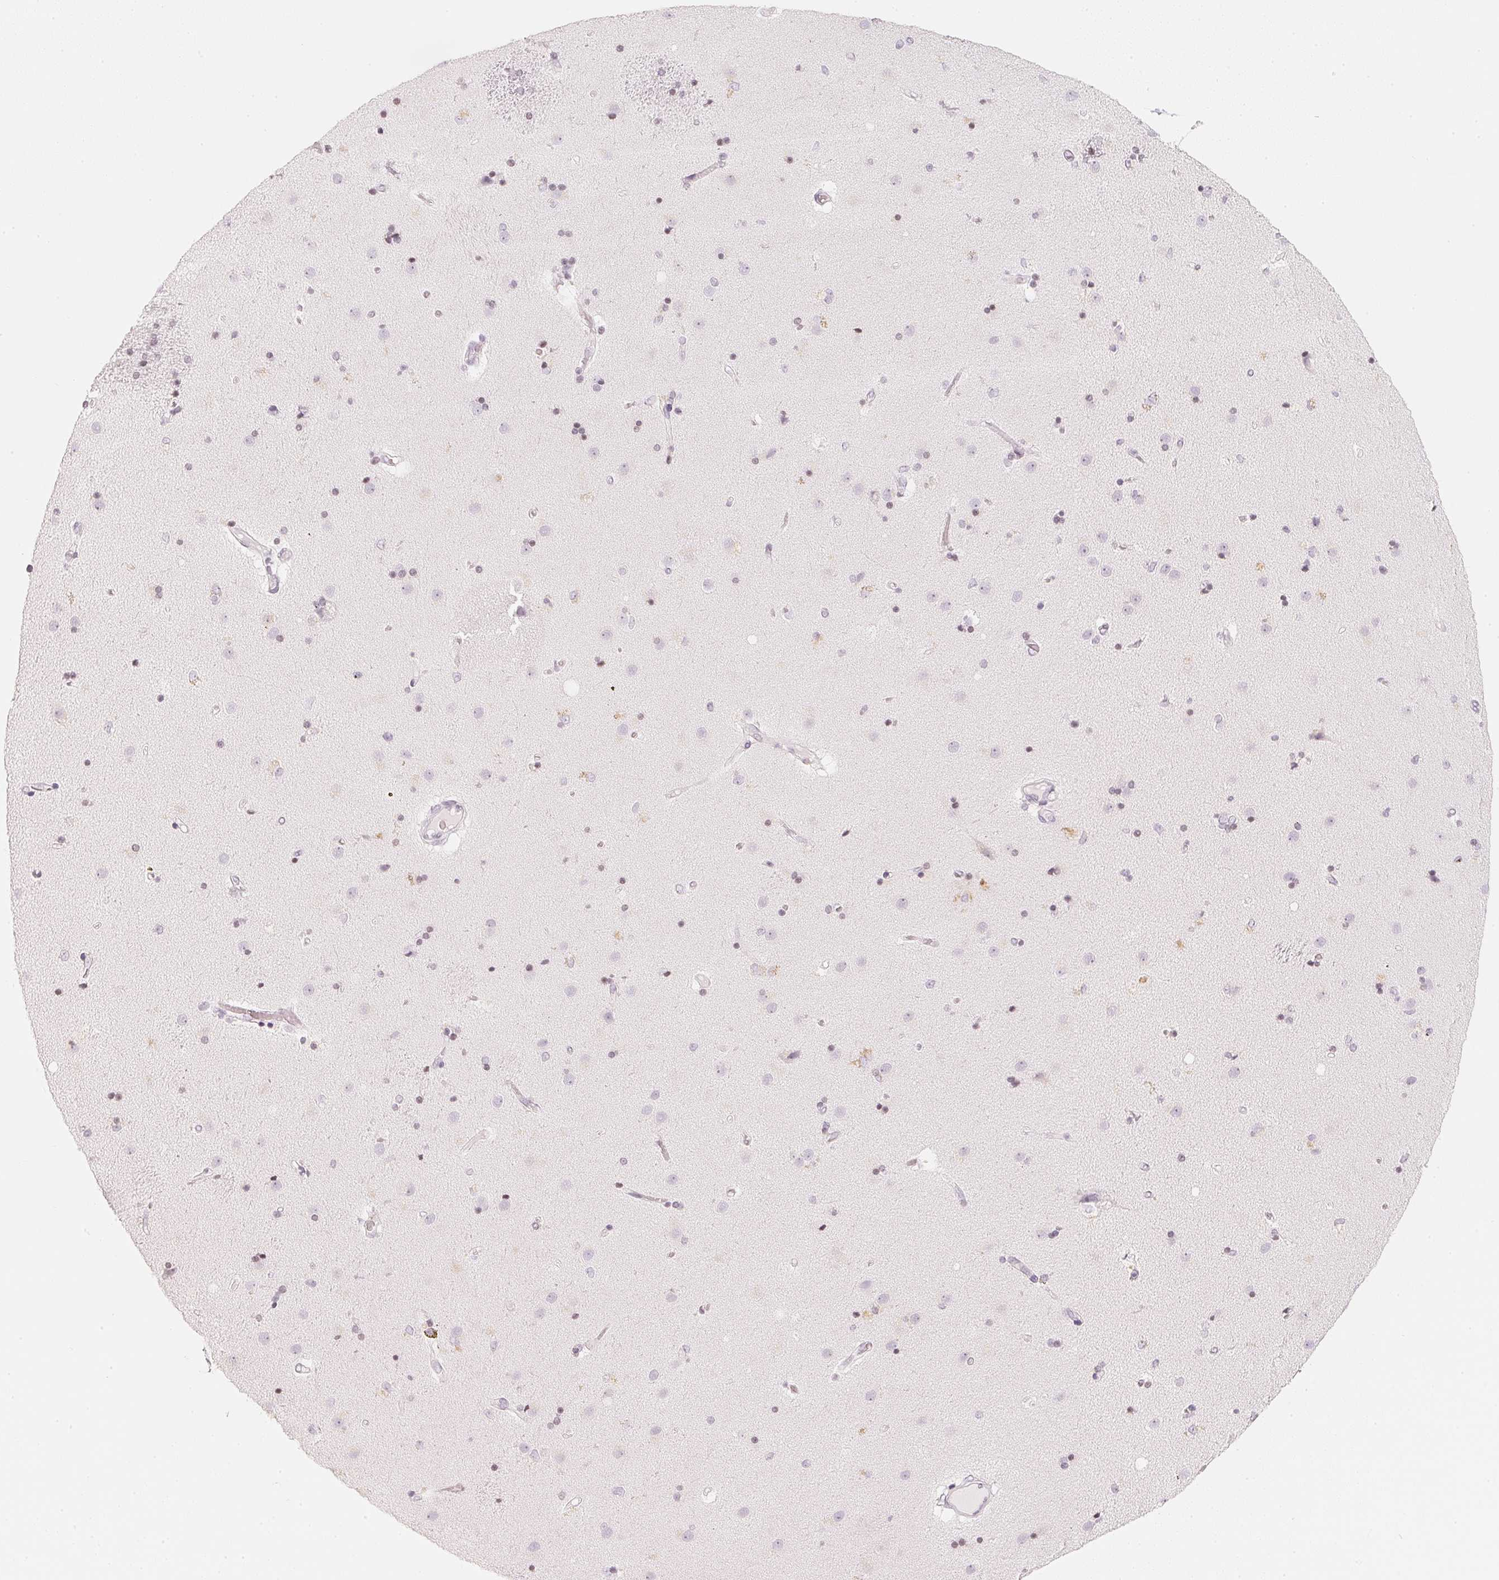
{"staining": {"intensity": "weak", "quantity": "<25%", "location": "nuclear"}, "tissue": "caudate", "cell_type": "Glial cells", "image_type": "normal", "snomed": [{"axis": "morphology", "description": "Normal tissue, NOS"}, {"axis": "topography", "description": "Lateral ventricle wall"}], "caption": "Human caudate stained for a protein using immunohistochemistry demonstrates no positivity in glial cells.", "gene": "SLC22A8", "patient": {"sex": "female", "age": 71}}